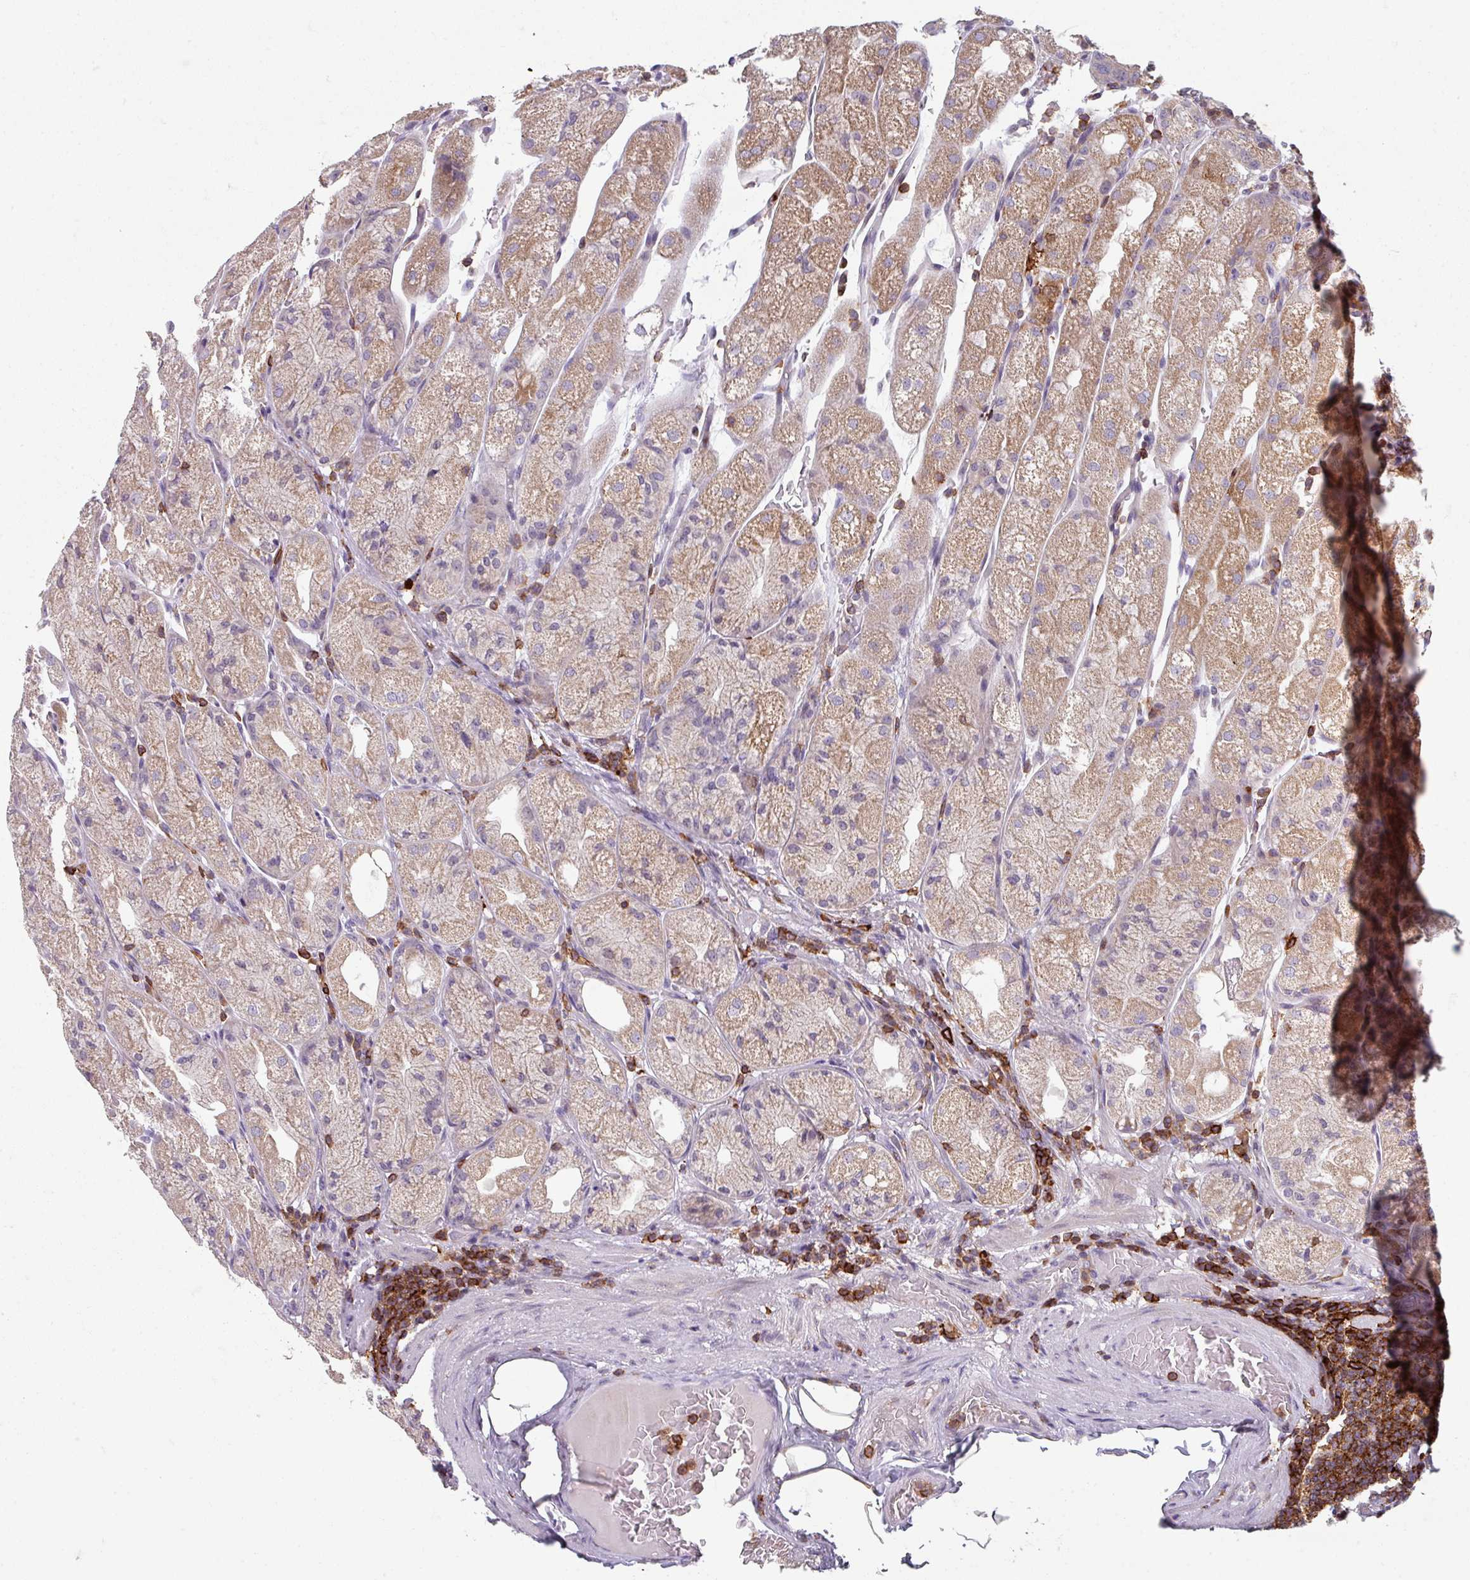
{"staining": {"intensity": "moderate", "quantity": "25%-75%", "location": "cytoplasmic/membranous"}, "tissue": "stomach", "cell_type": "Glandular cells", "image_type": "normal", "snomed": [{"axis": "morphology", "description": "Normal tissue, NOS"}, {"axis": "topography", "description": "Stomach, upper"}], "caption": "Immunohistochemistry (IHC) staining of normal stomach, which demonstrates medium levels of moderate cytoplasmic/membranous expression in about 25%-75% of glandular cells indicating moderate cytoplasmic/membranous protein staining. The staining was performed using DAB (brown) for protein detection and nuclei were counterstained in hematoxylin (blue).", "gene": "NEDD9", "patient": {"sex": "male", "age": 52}}